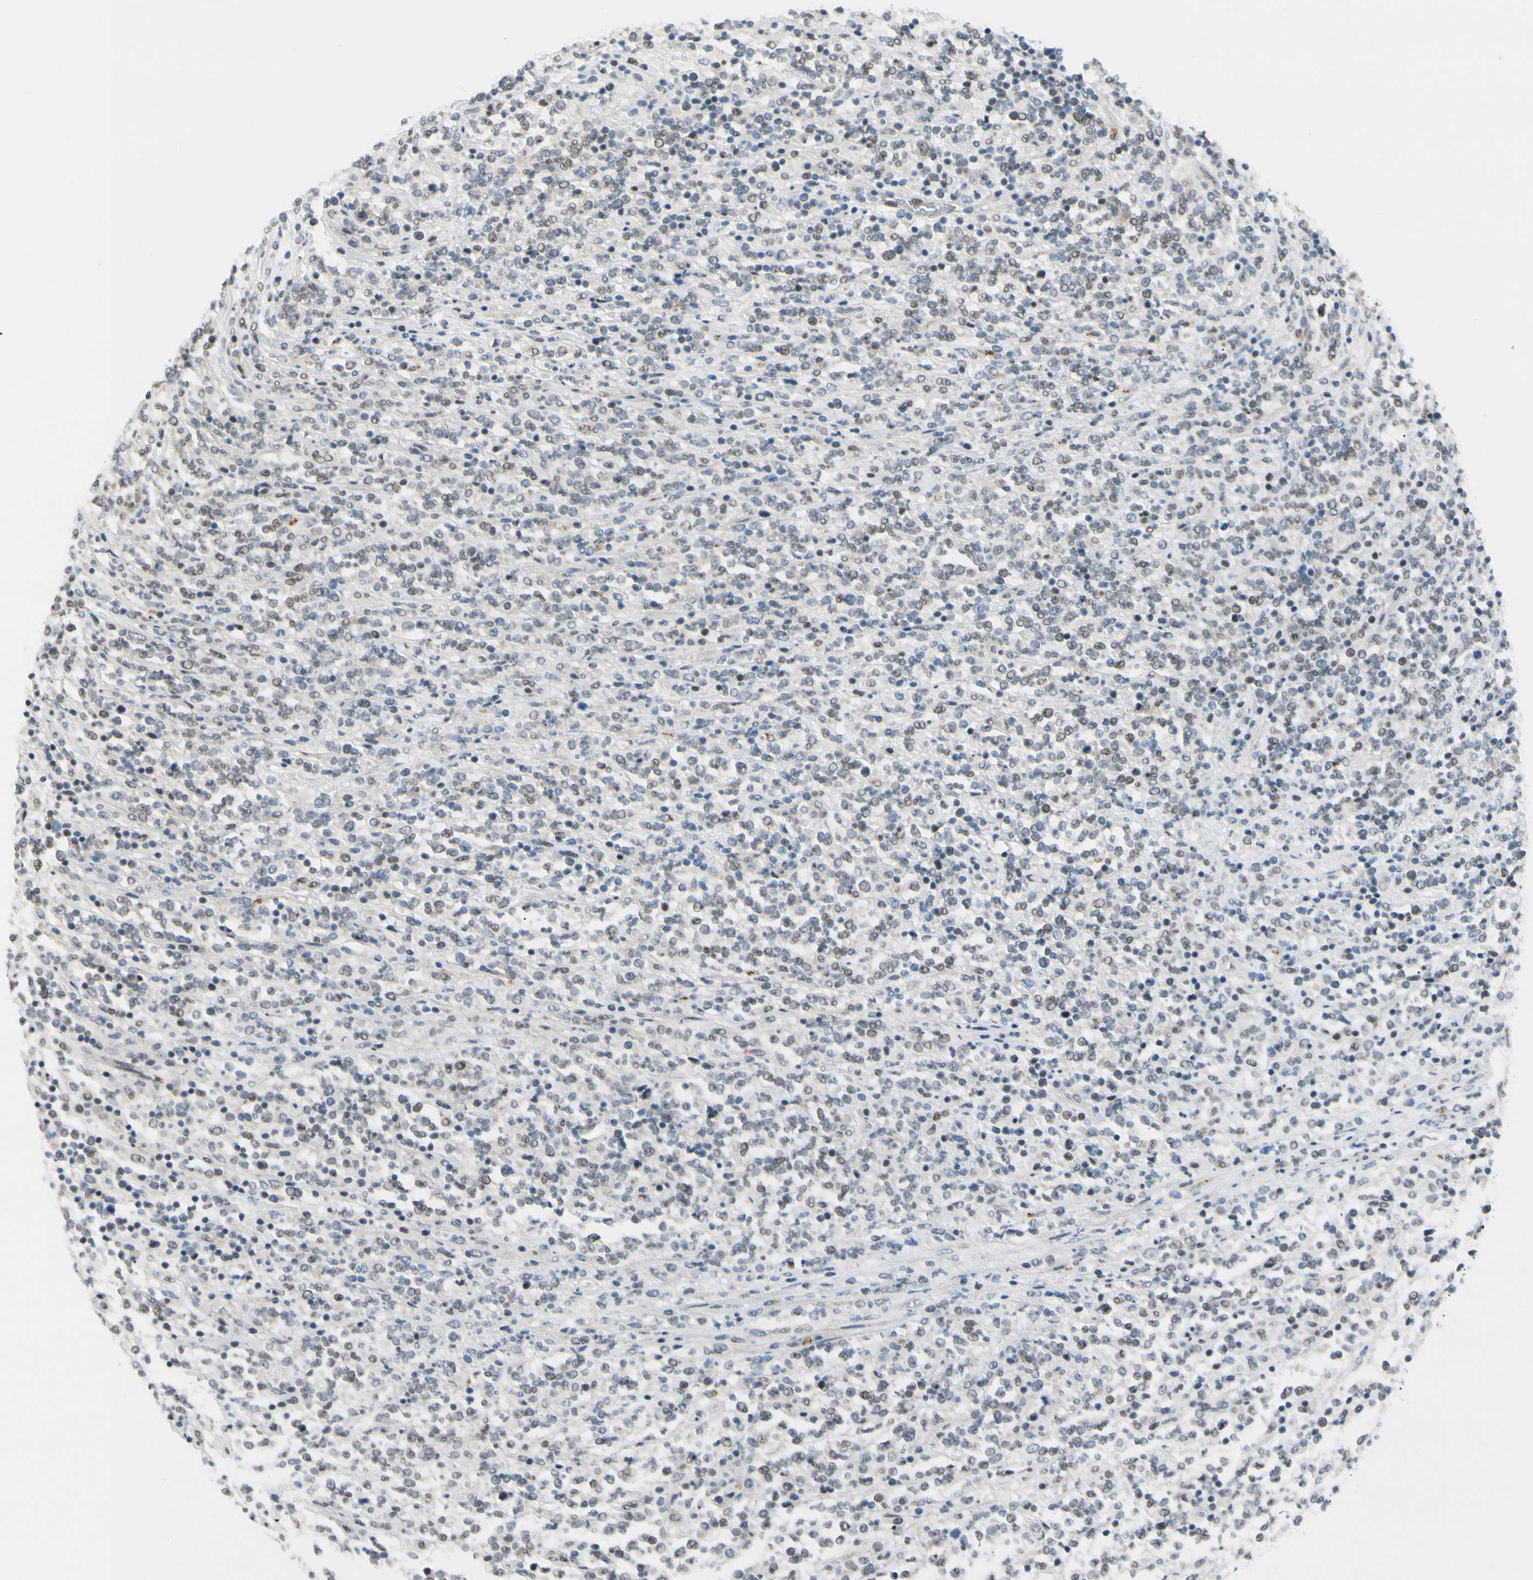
{"staining": {"intensity": "weak", "quantity": "25%-75%", "location": "nuclear"}, "tissue": "lymphoma", "cell_type": "Tumor cells", "image_type": "cancer", "snomed": [{"axis": "morphology", "description": "Malignant lymphoma, non-Hodgkin's type, High grade"}, {"axis": "topography", "description": "Soft tissue"}], "caption": "High-power microscopy captured an IHC image of high-grade malignant lymphoma, non-Hodgkin's type, revealing weak nuclear positivity in about 25%-75% of tumor cells.", "gene": "B4GALNT1", "patient": {"sex": "male", "age": 18}}